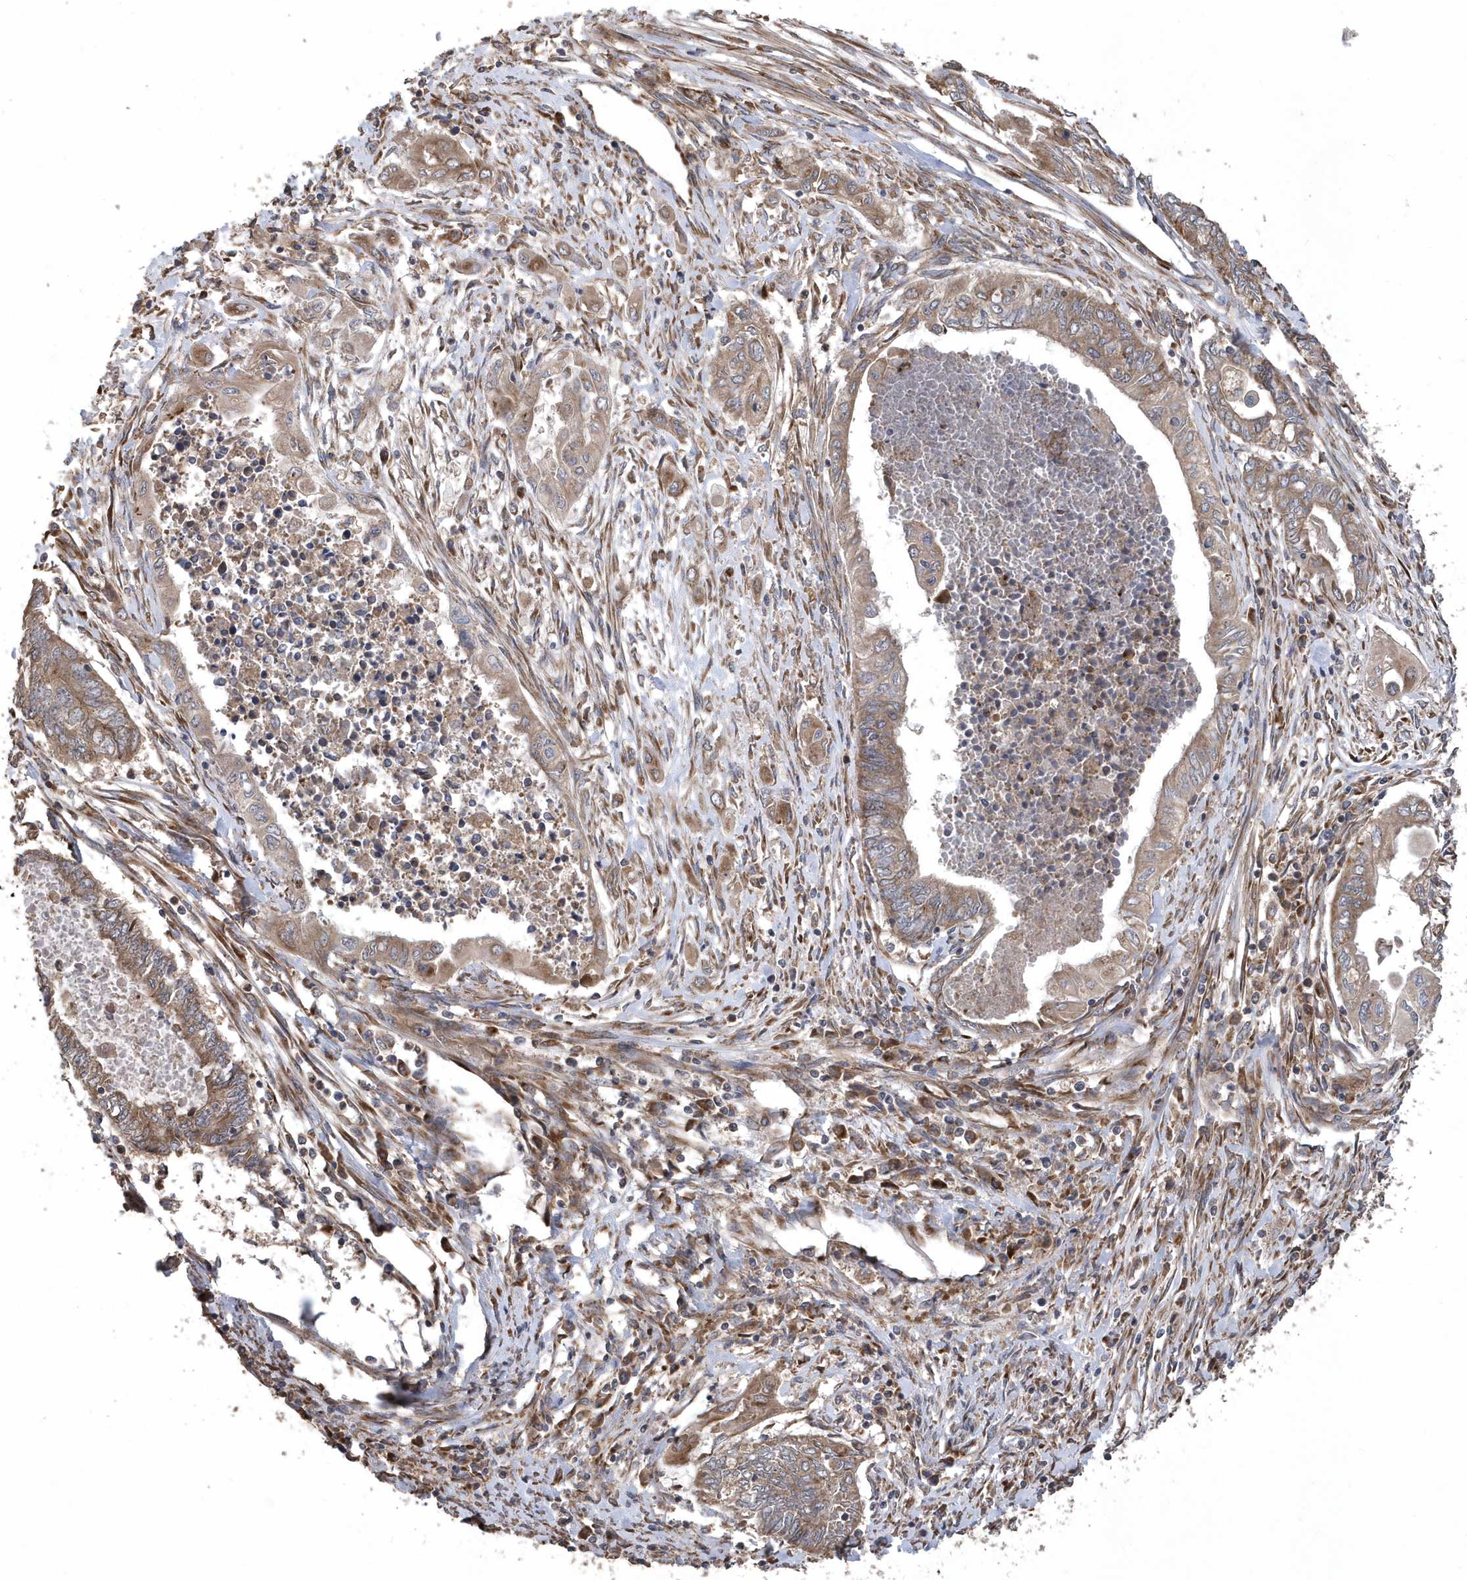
{"staining": {"intensity": "weak", "quantity": ">75%", "location": "cytoplasmic/membranous"}, "tissue": "endometrial cancer", "cell_type": "Tumor cells", "image_type": "cancer", "snomed": [{"axis": "morphology", "description": "Adenocarcinoma, NOS"}, {"axis": "topography", "description": "Uterus"}, {"axis": "topography", "description": "Endometrium"}], "caption": "IHC histopathology image of endometrial cancer (adenocarcinoma) stained for a protein (brown), which exhibits low levels of weak cytoplasmic/membranous positivity in about >75% of tumor cells.", "gene": "WASHC5", "patient": {"sex": "female", "age": 70}}